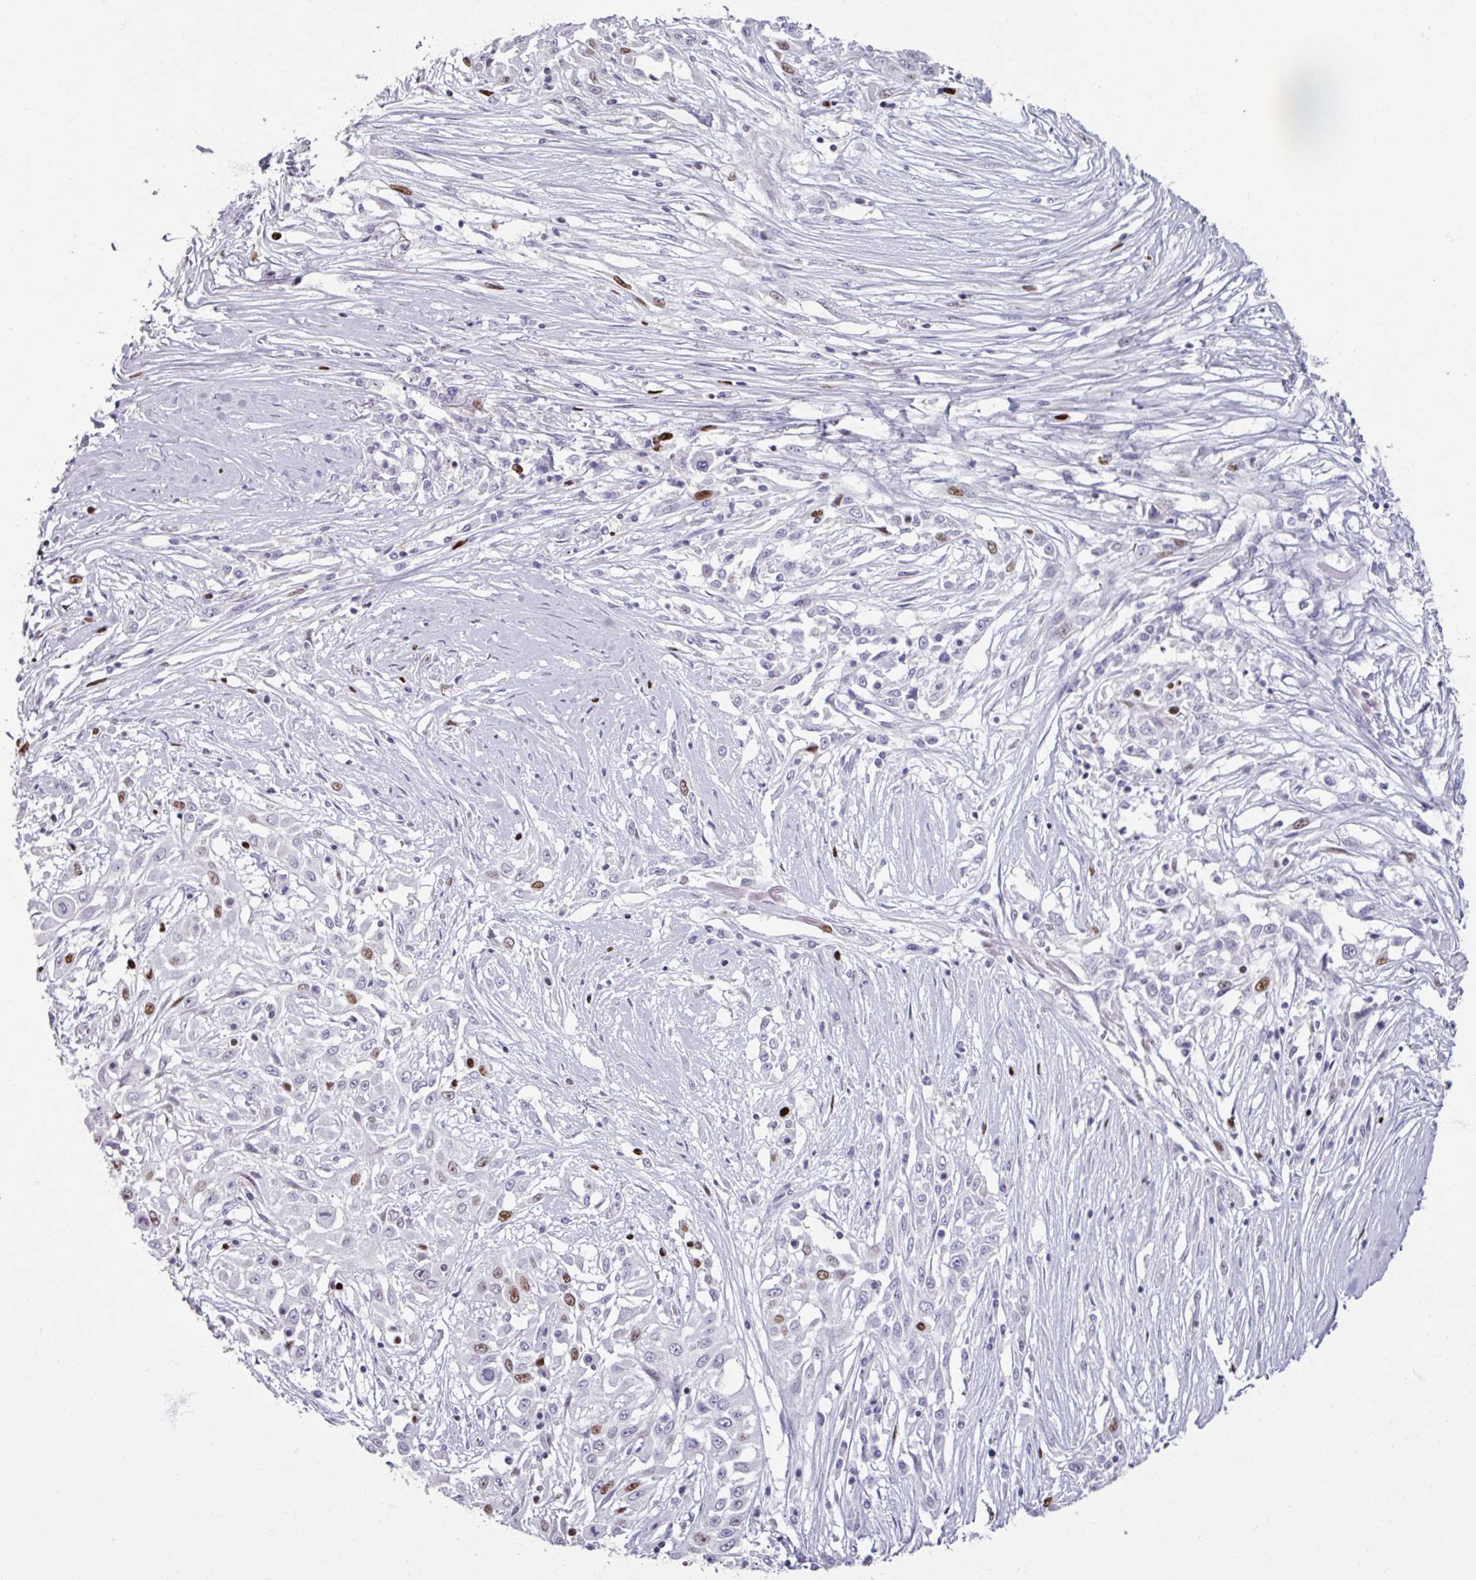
{"staining": {"intensity": "moderate", "quantity": "<25%", "location": "nuclear"}, "tissue": "skin cancer", "cell_type": "Tumor cells", "image_type": "cancer", "snomed": [{"axis": "morphology", "description": "Squamous cell carcinoma, NOS"}, {"axis": "morphology", "description": "Squamous cell carcinoma, metastatic, NOS"}, {"axis": "topography", "description": "Skin"}, {"axis": "topography", "description": "Lymph node"}], "caption": "This photomicrograph displays squamous cell carcinoma (skin) stained with immunohistochemistry (IHC) to label a protein in brown. The nuclear of tumor cells show moderate positivity for the protein. Nuclei are counter-stained blue.", "gene": "ATAD2", "patient": {"sex": "male", "age": 75}}